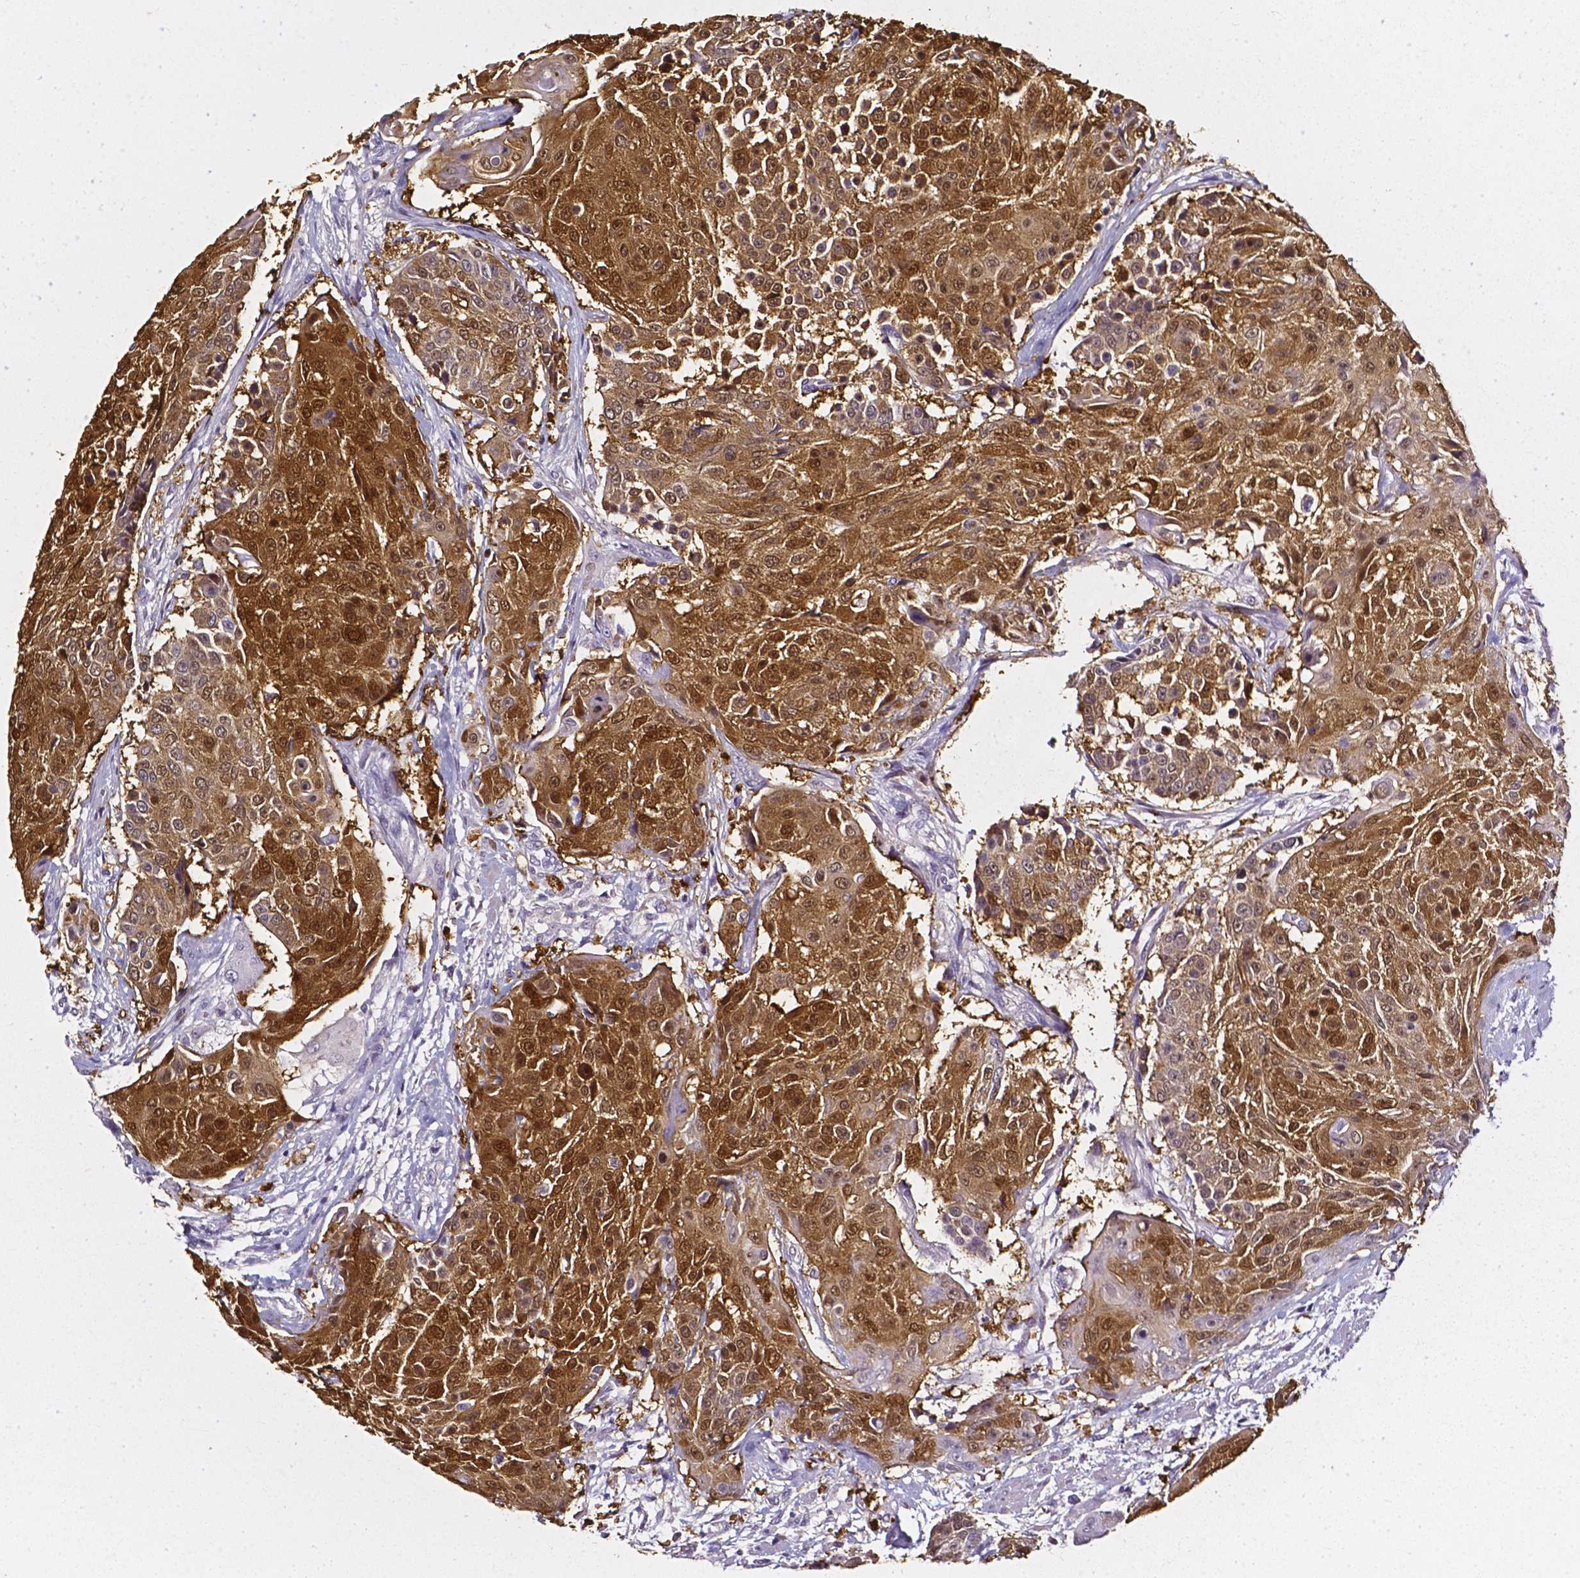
{"staining": {"intensity": "moderate", "quantity": ">75%", "location": "cytoplasmic/membranous,nuclear"}, "tissue": "urothelial cancer", "cell_type": "Tumor cells", "image_type": "cancer", "snomed": [{"axis": "morphology", "description": "Urothelial carcinoma, High grade"}, {"axis": "topography", "description": "Urinary bladder"}], "caption": "DAB immunohistochemical staining of human urothelial carcinoma (high-grade) exhibits moderate cytoplasmic/membranous and nuclear protein positivity in about >75% of tumor cells. (DAB (3,3'-diaminobenzidine) IHC with brightfield microscopy, high magnification).", "gene": "AKR1B10", "patient": {"sex": "female", "age": 63}}